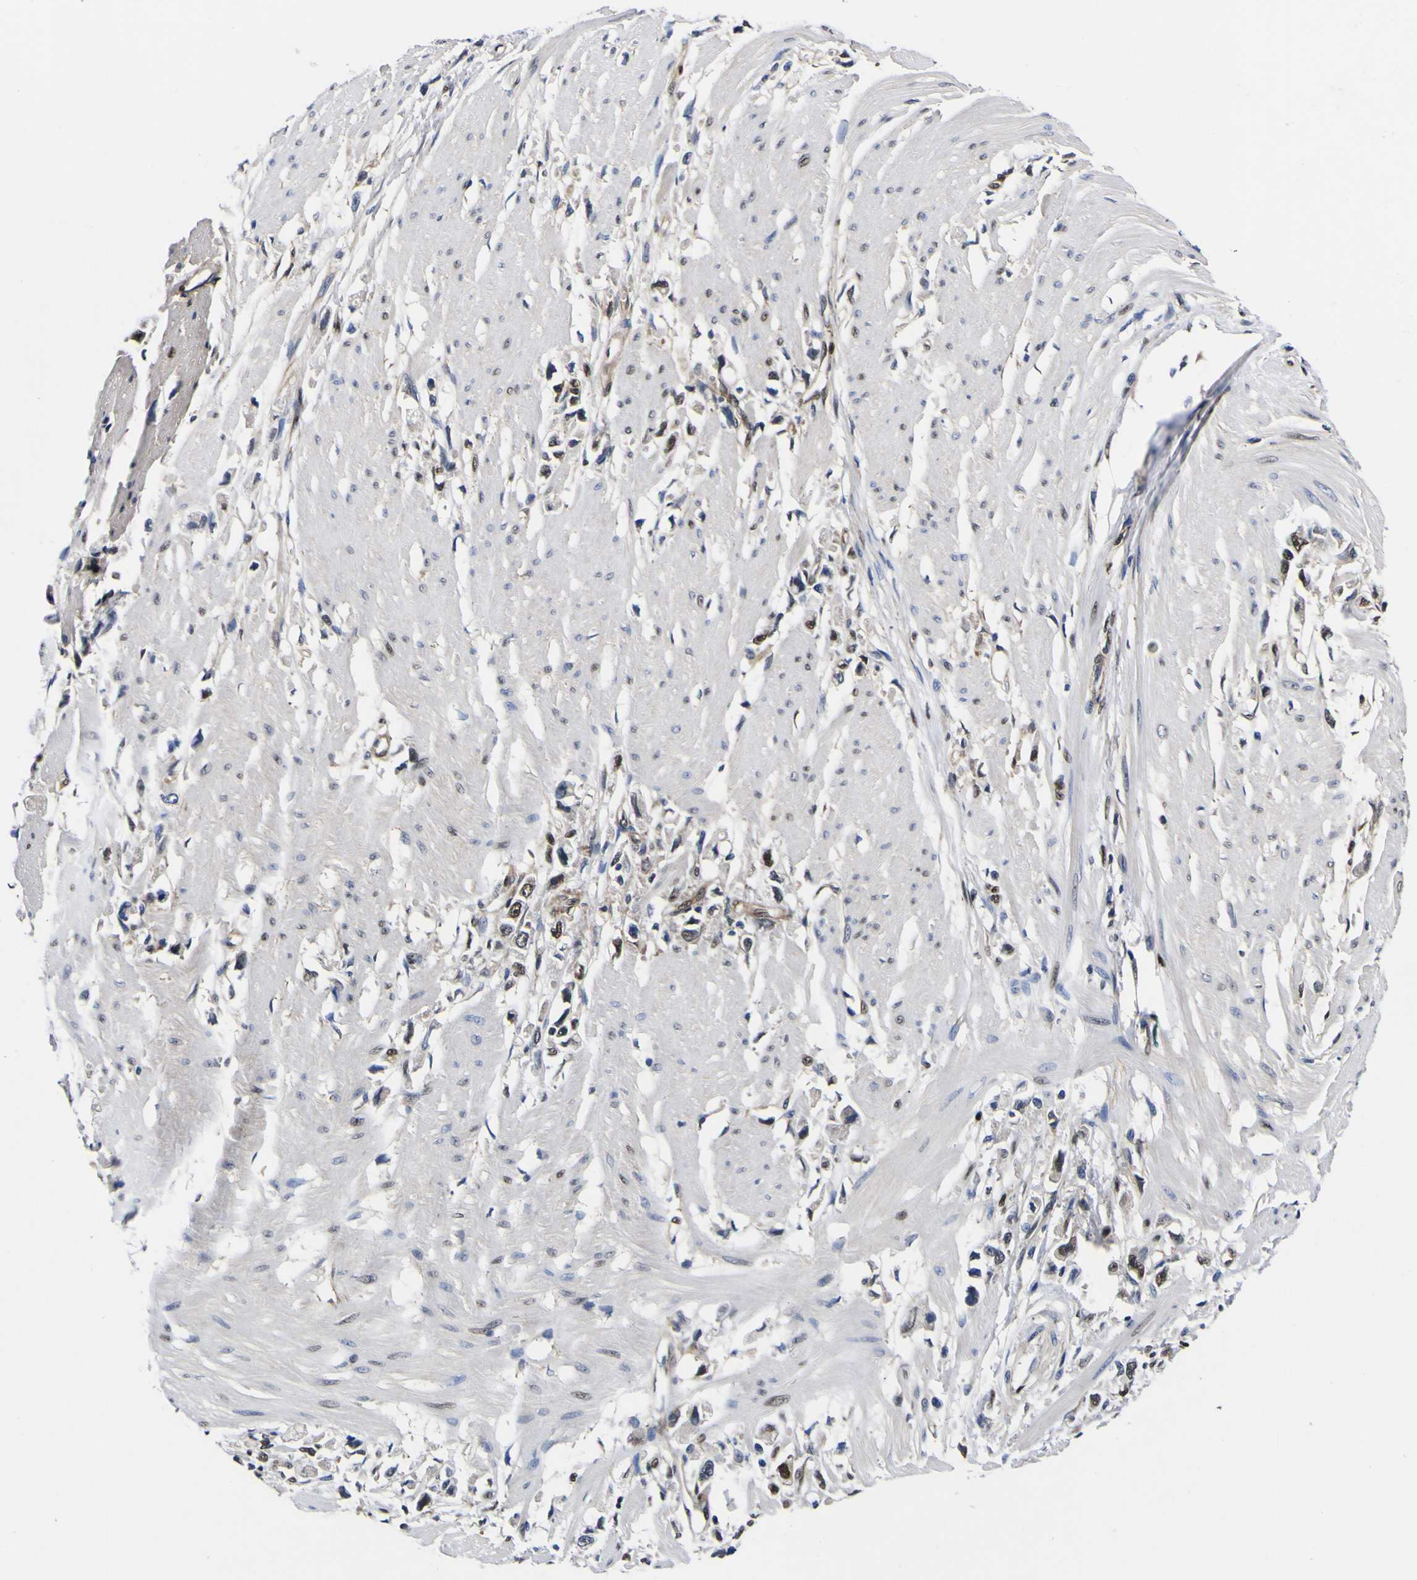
{"staining": {"intensity": "moderate", "quantity": "25%-75%", "location": "nuclear"}, "tissue": "stomach cancer", "cell_type": "Tumor cells", "image_type": "cancer", "snomed": [{"axis": "morphology", "description": "Adenocarcinoma, NOS"}, {"axis": "topography", "description": "Stomach"}], "caption": "Immunohistochemistry (IHC) micrograph of neoplastic tissue: stomach cancer (adenocarcinoma) stained using immunohistochemistry (IHC) demonstrates medium levels of moderate protein expression localized specifically in the nuclear of tumor cells, appearing as a nuclear brown color.", "gene": "FAM110B", "patient": {"sex": "female", "age": 59}}